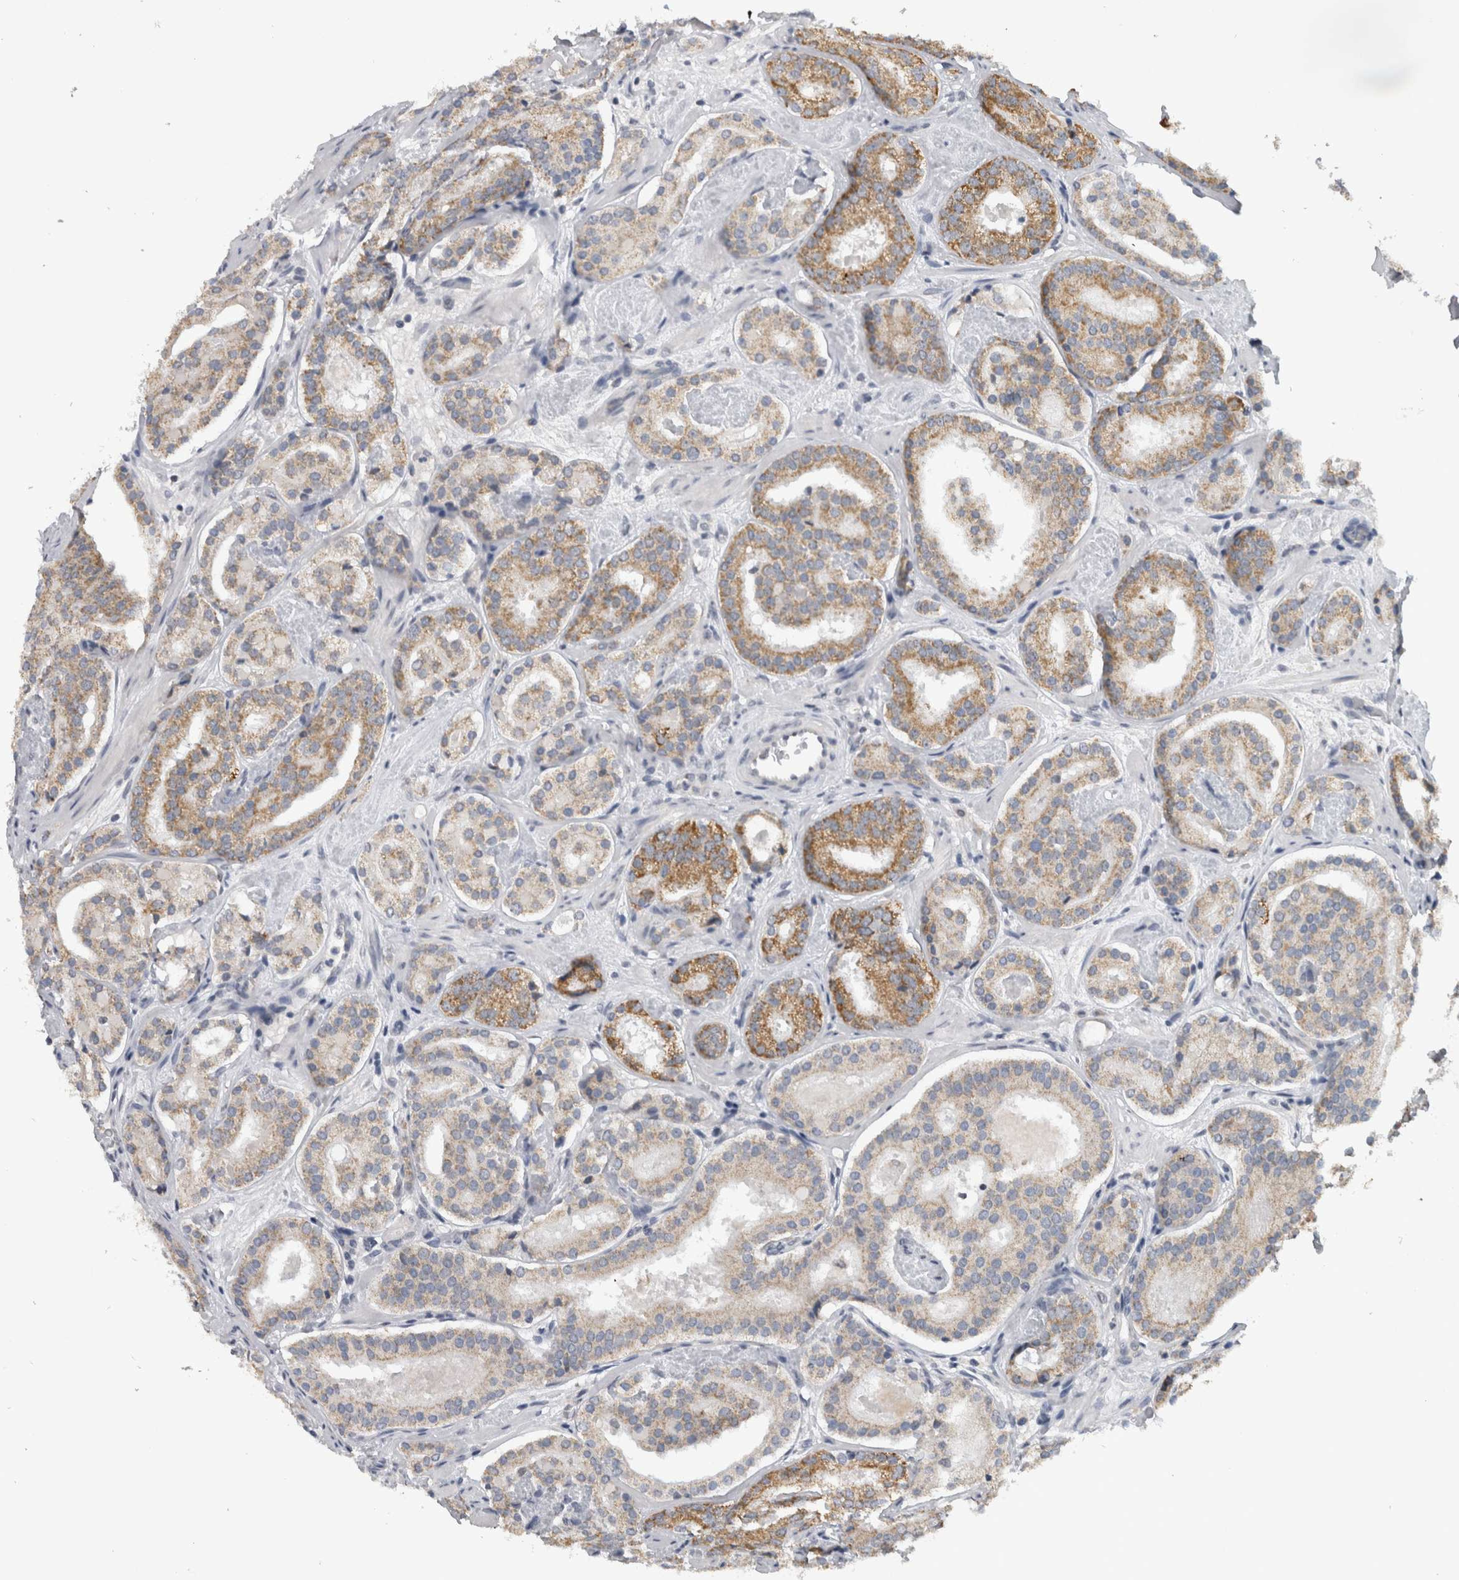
{"staining": {"intensity": "moderate", "quantity": "25%-75%", "location": "cytoplasmic/membranous"}, "tissue": "prostate cancer", "cell_type": "Tumor cells", "image_type": "cancer", "snomed": [{"axis": "morphology", "description": "Adenocarcinoma, Low grade"}, {"axis": "topography", "description": "Prostate"}], "caption": "There is medium levels of moderate cytoplasmic/membranous staining in tumor cells of prostate cancer, as demonstrated by immunohistochemical staining (brown color).", "gene": "OR2K2", "patient": {"sex": "male", "age": 69}}